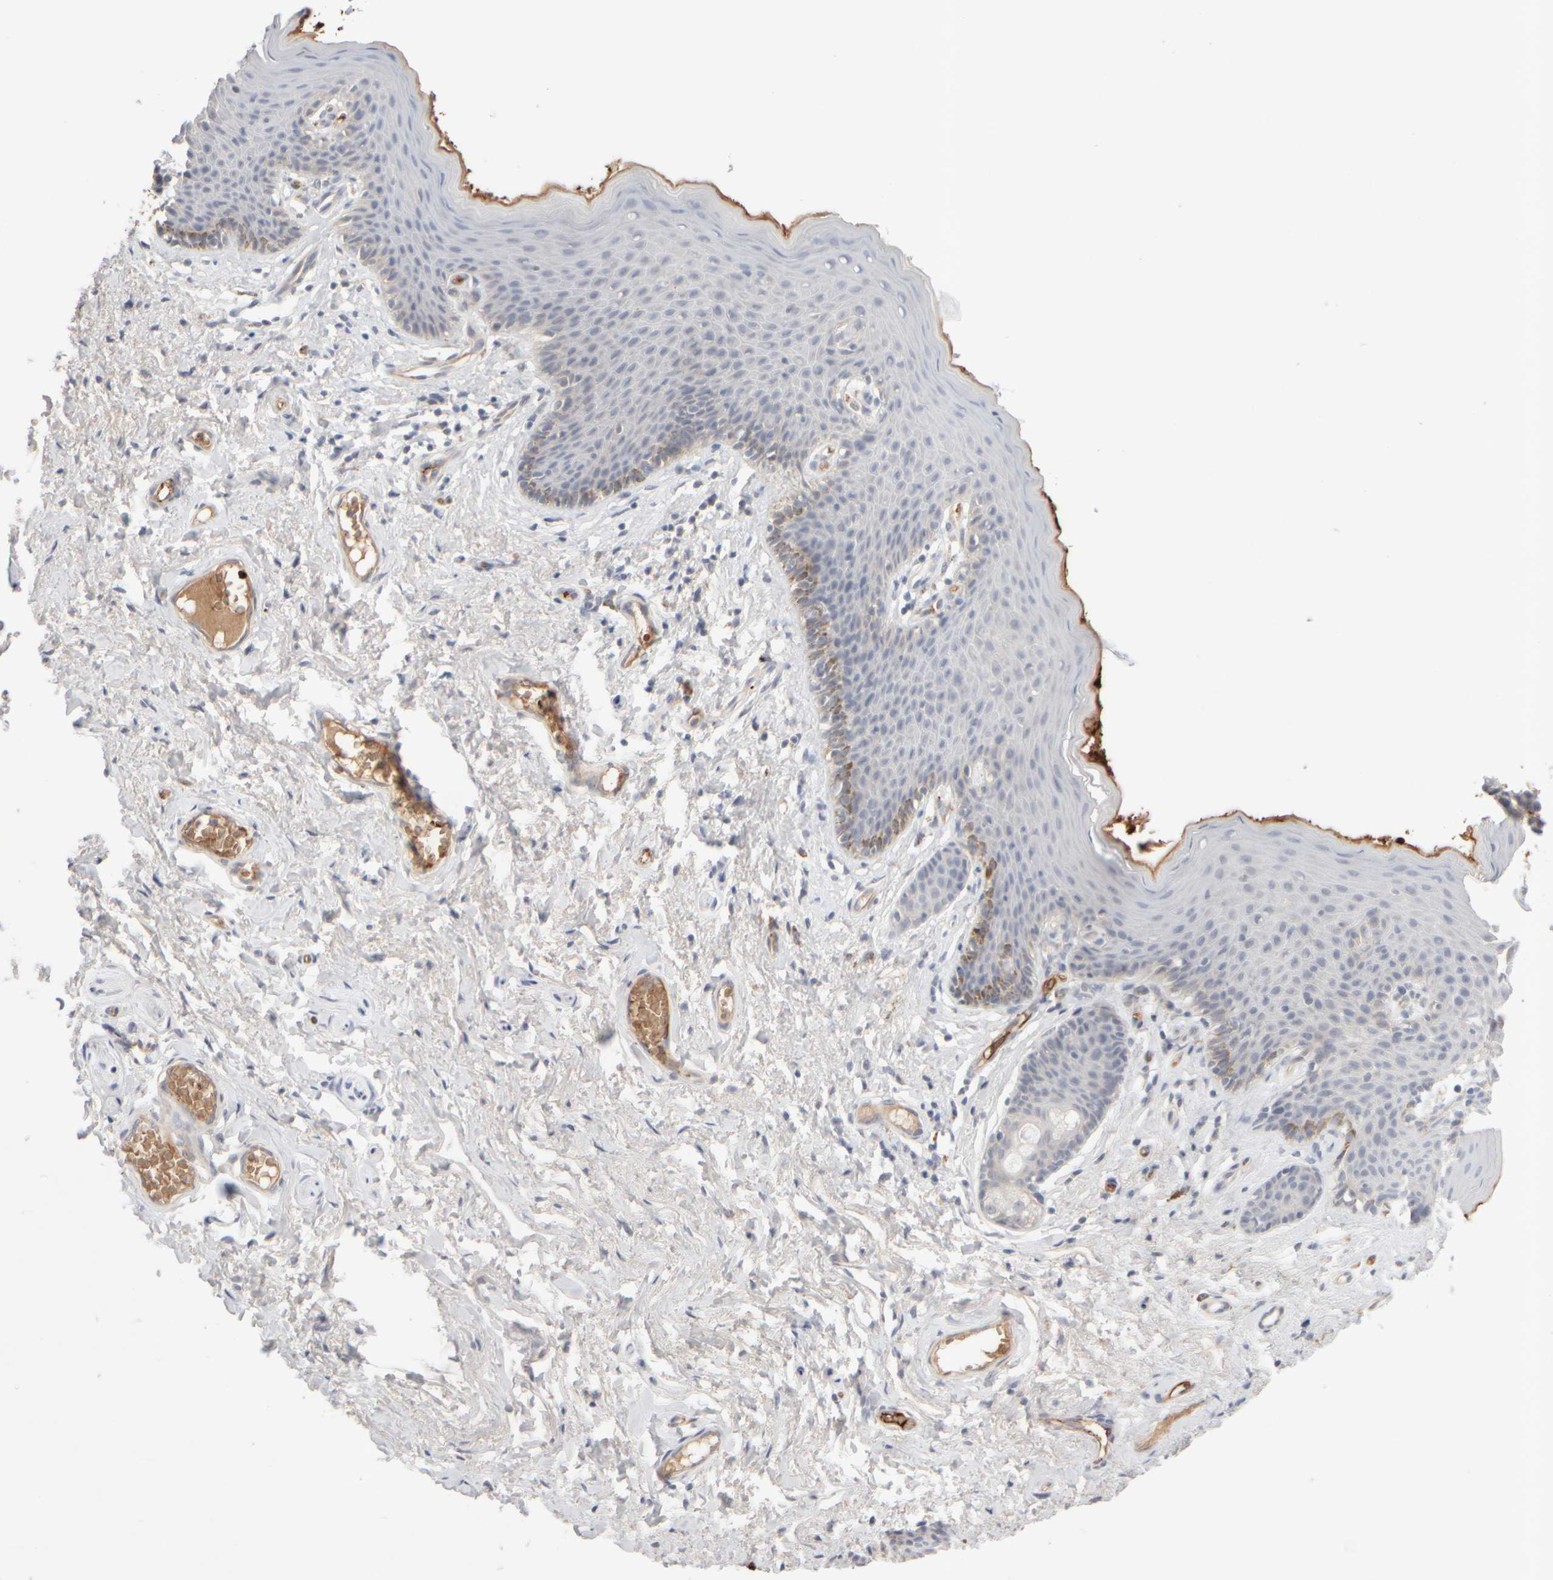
{"staining": {"intensity": "moderate", "quantity": "<25%", "location": "cytoplasmic/membranous"}, "tissue": "skin", "cell_type": "Epidermal cells", "image_type": "normal", "snomed": [{"axis": "morphology", "description": "Normal tissue, NOS"}, {"axis": "topography", "description": "Vulva"}], "caption": "This is a histology image of immunohistochemistry staining of benign skin, which shows moderate staining in the cytoplasmic/membranous of epidermal cells.", "gene": "MST1", "patient": {"sex": "female", "age": 66}}